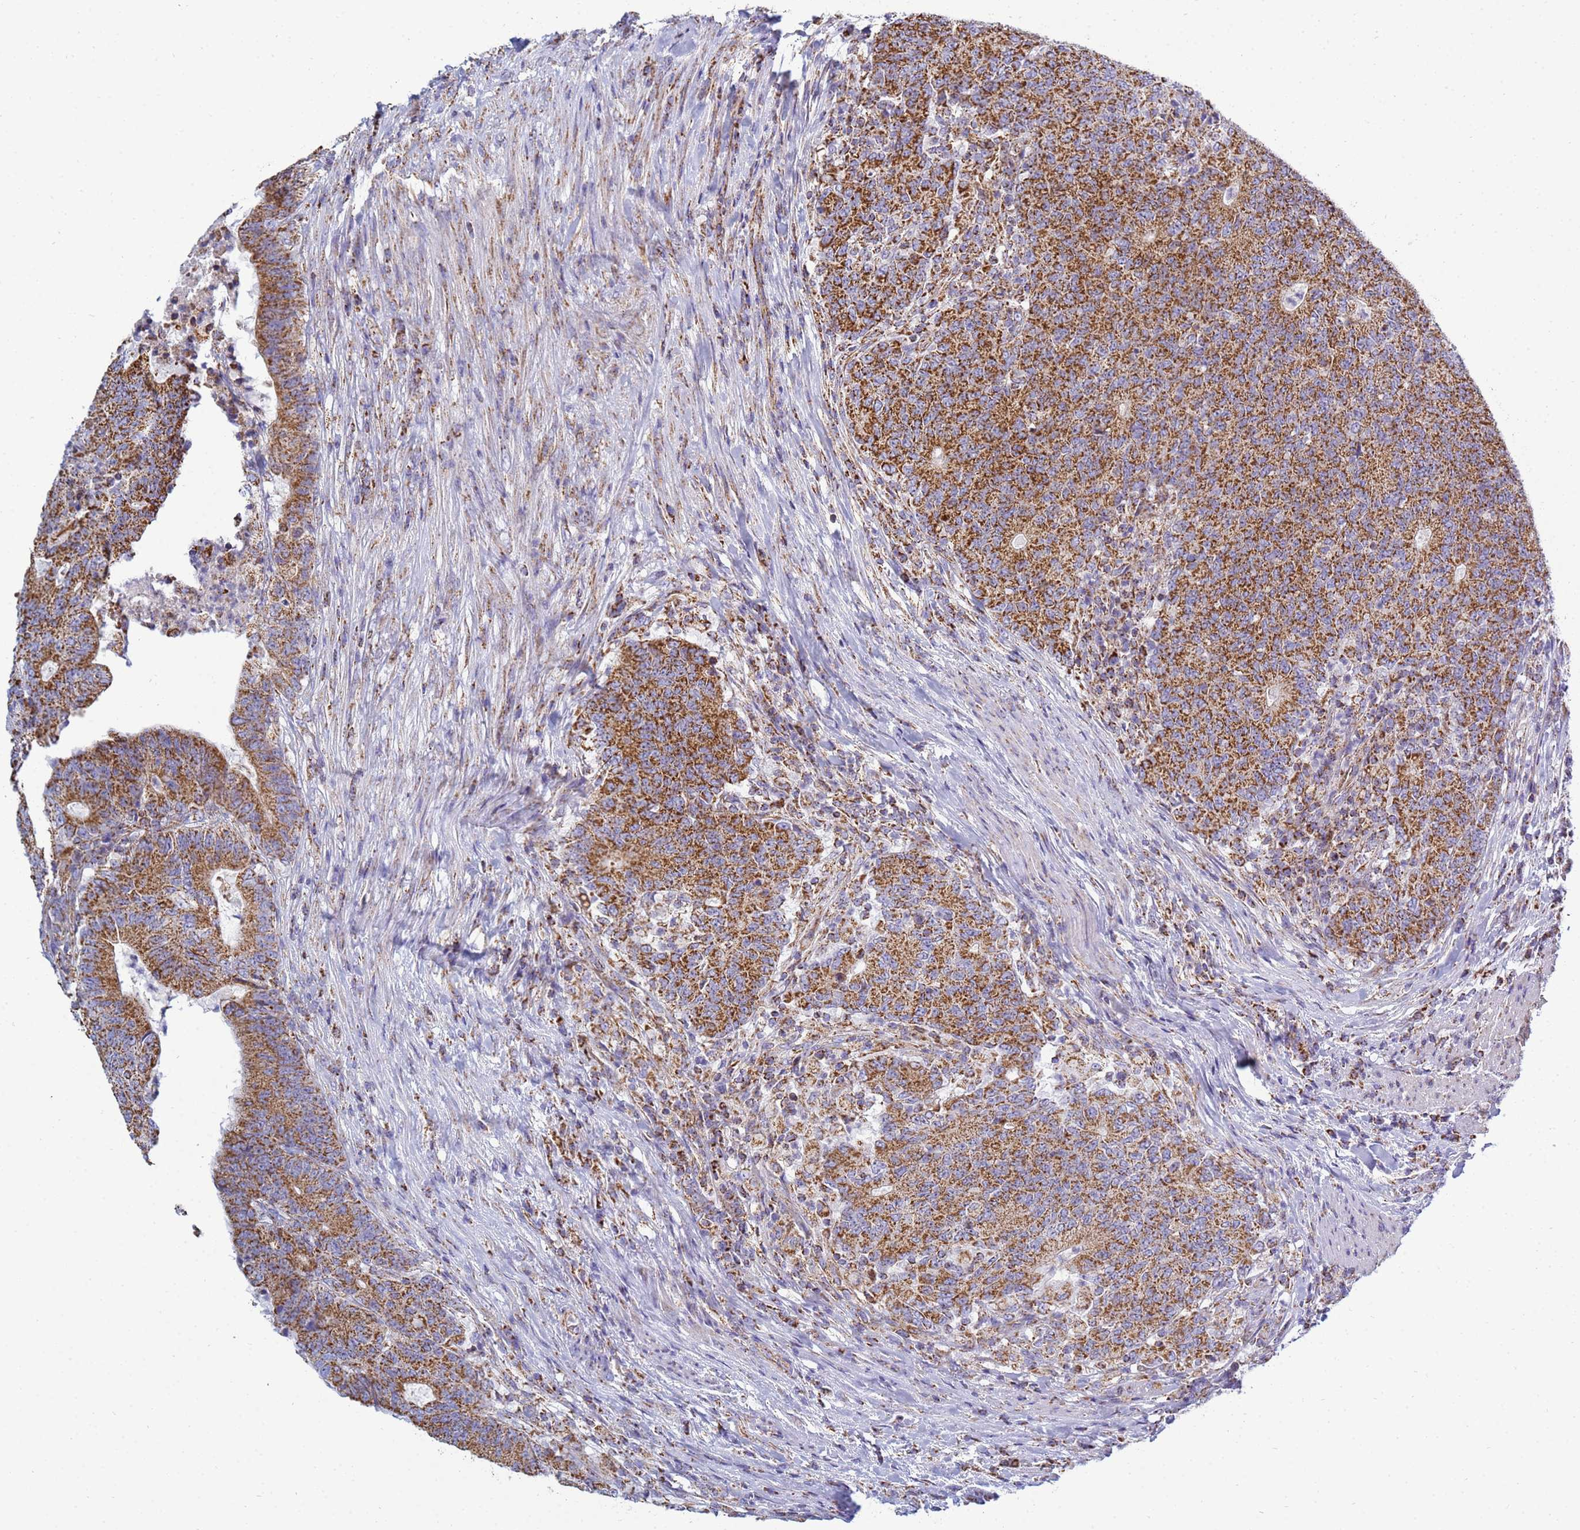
{"staining": {"intensity": "strong", "quantity": ">75%", "location": "cytoplasmic/membranous"}, "tissue": "colorectal cancer", "cell_type": "Tumor cells", "image_type": "cancer", "snomed": [{"axis": "morphology", "description": "Adenocarcinoma, NOS"}, {"axis": "topography", "description": "Colon"}], "caption": "The immunohistochemical stain labels strong cytoplasmic/membranous positivity in tumor cells of colorectal cancer tissue.", "gene": "COQ4", "patient": {"sex": "female", "age": 75}}